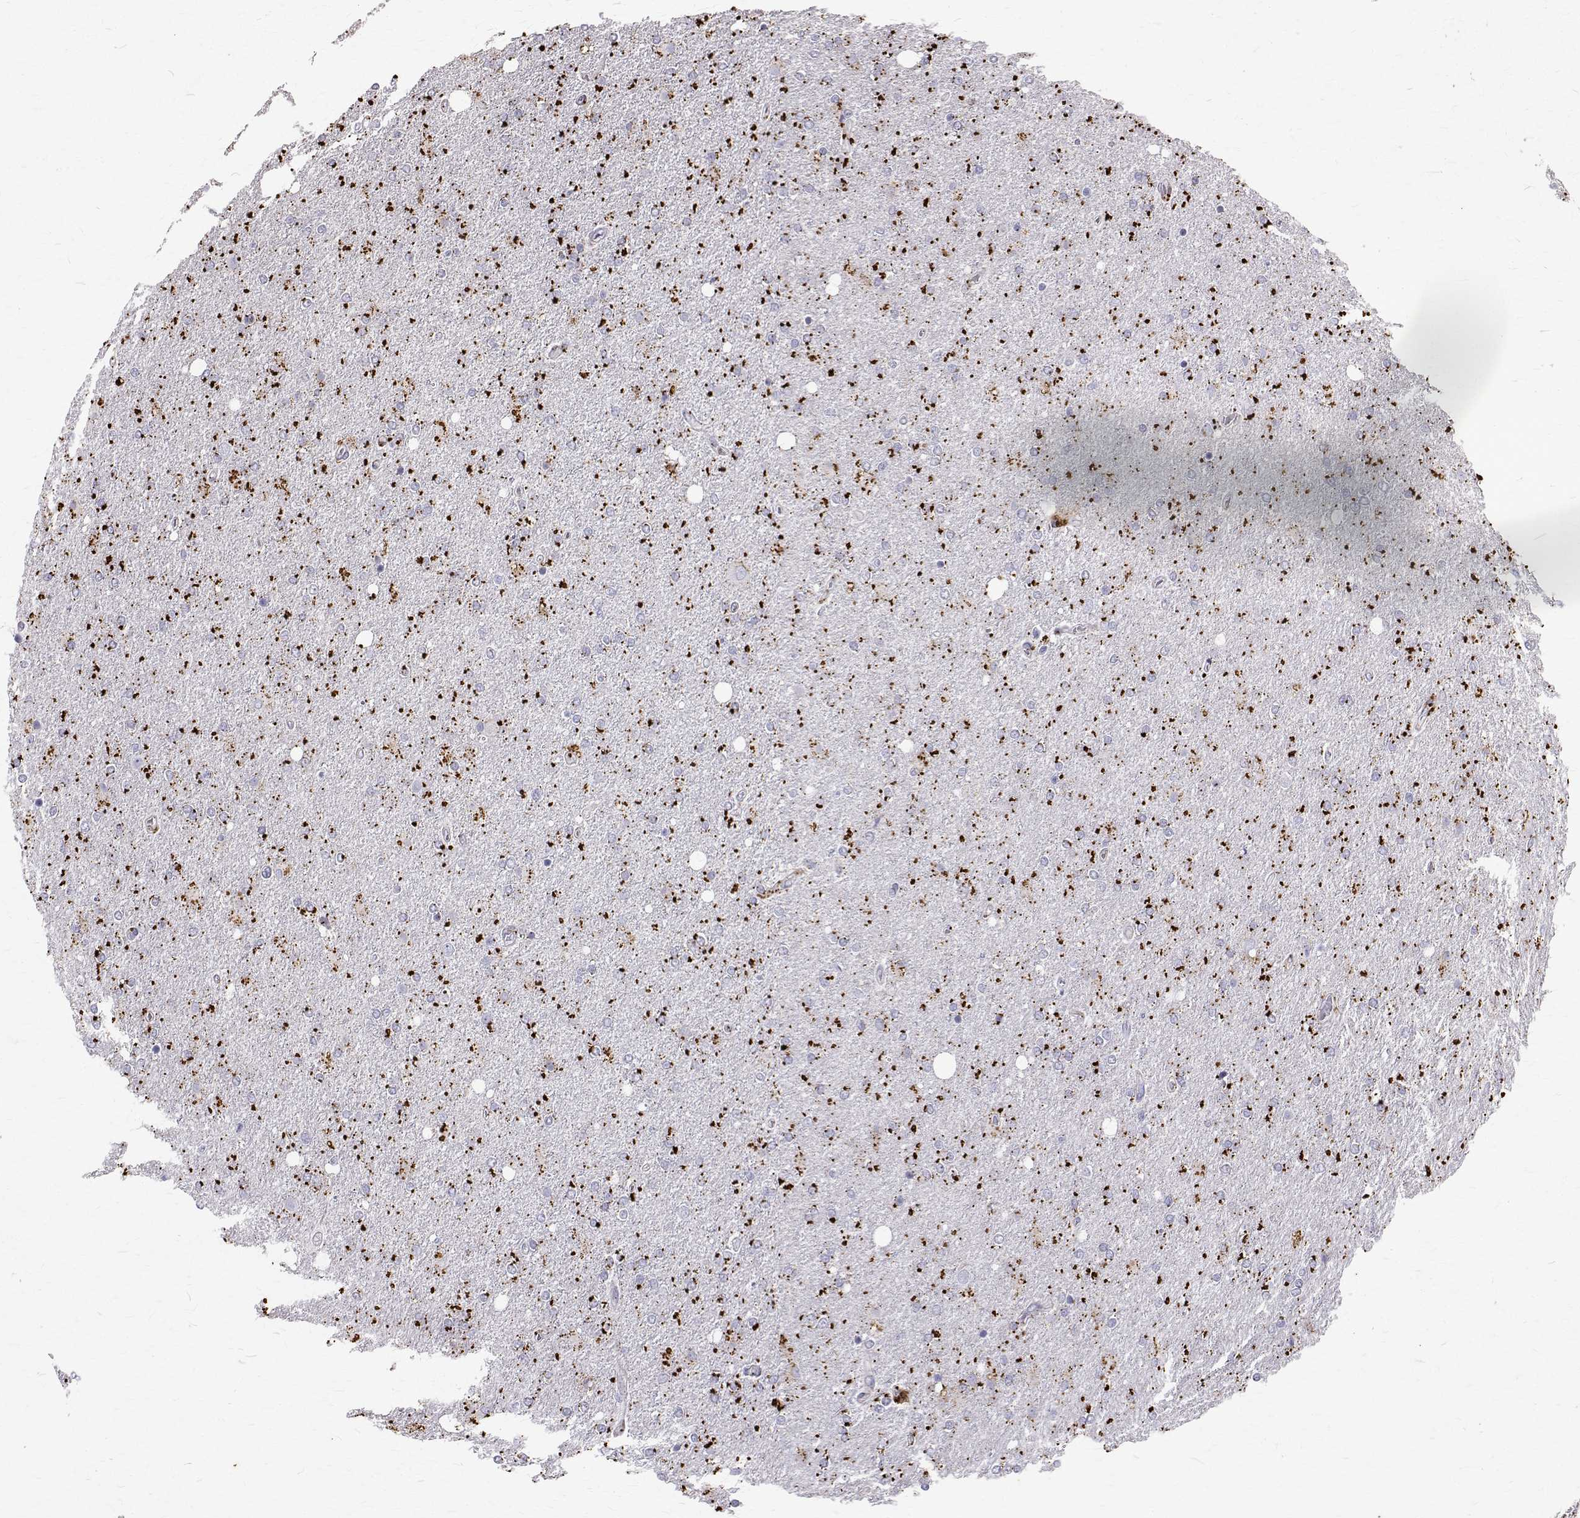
{"staining": {"intensity": "strong", "quantity": "25%-75%", "location": "cytoplasmic/membranous"}, "tissue": "glioma", "cell_type": "Tumor cells", "image_type": "cancer", "snomed": [{"axis": "morphology", "description": "Glioma, malignant, High grade"}, {"axis": "topography", "description": "Cerebral cortex"}], "caption": "IHC image of neoplastic tissue: human high-grade glioma (malignant) stained using immunohistochemistry (IHC) shows high levels of strong protein expression localized specifically in the cytoplasmic/membranous of tumor cells, appearing as a cytoplasmic/membranous brown color.", "gene": "TPP1", "patient": {"sex": "male", "age": 70}}